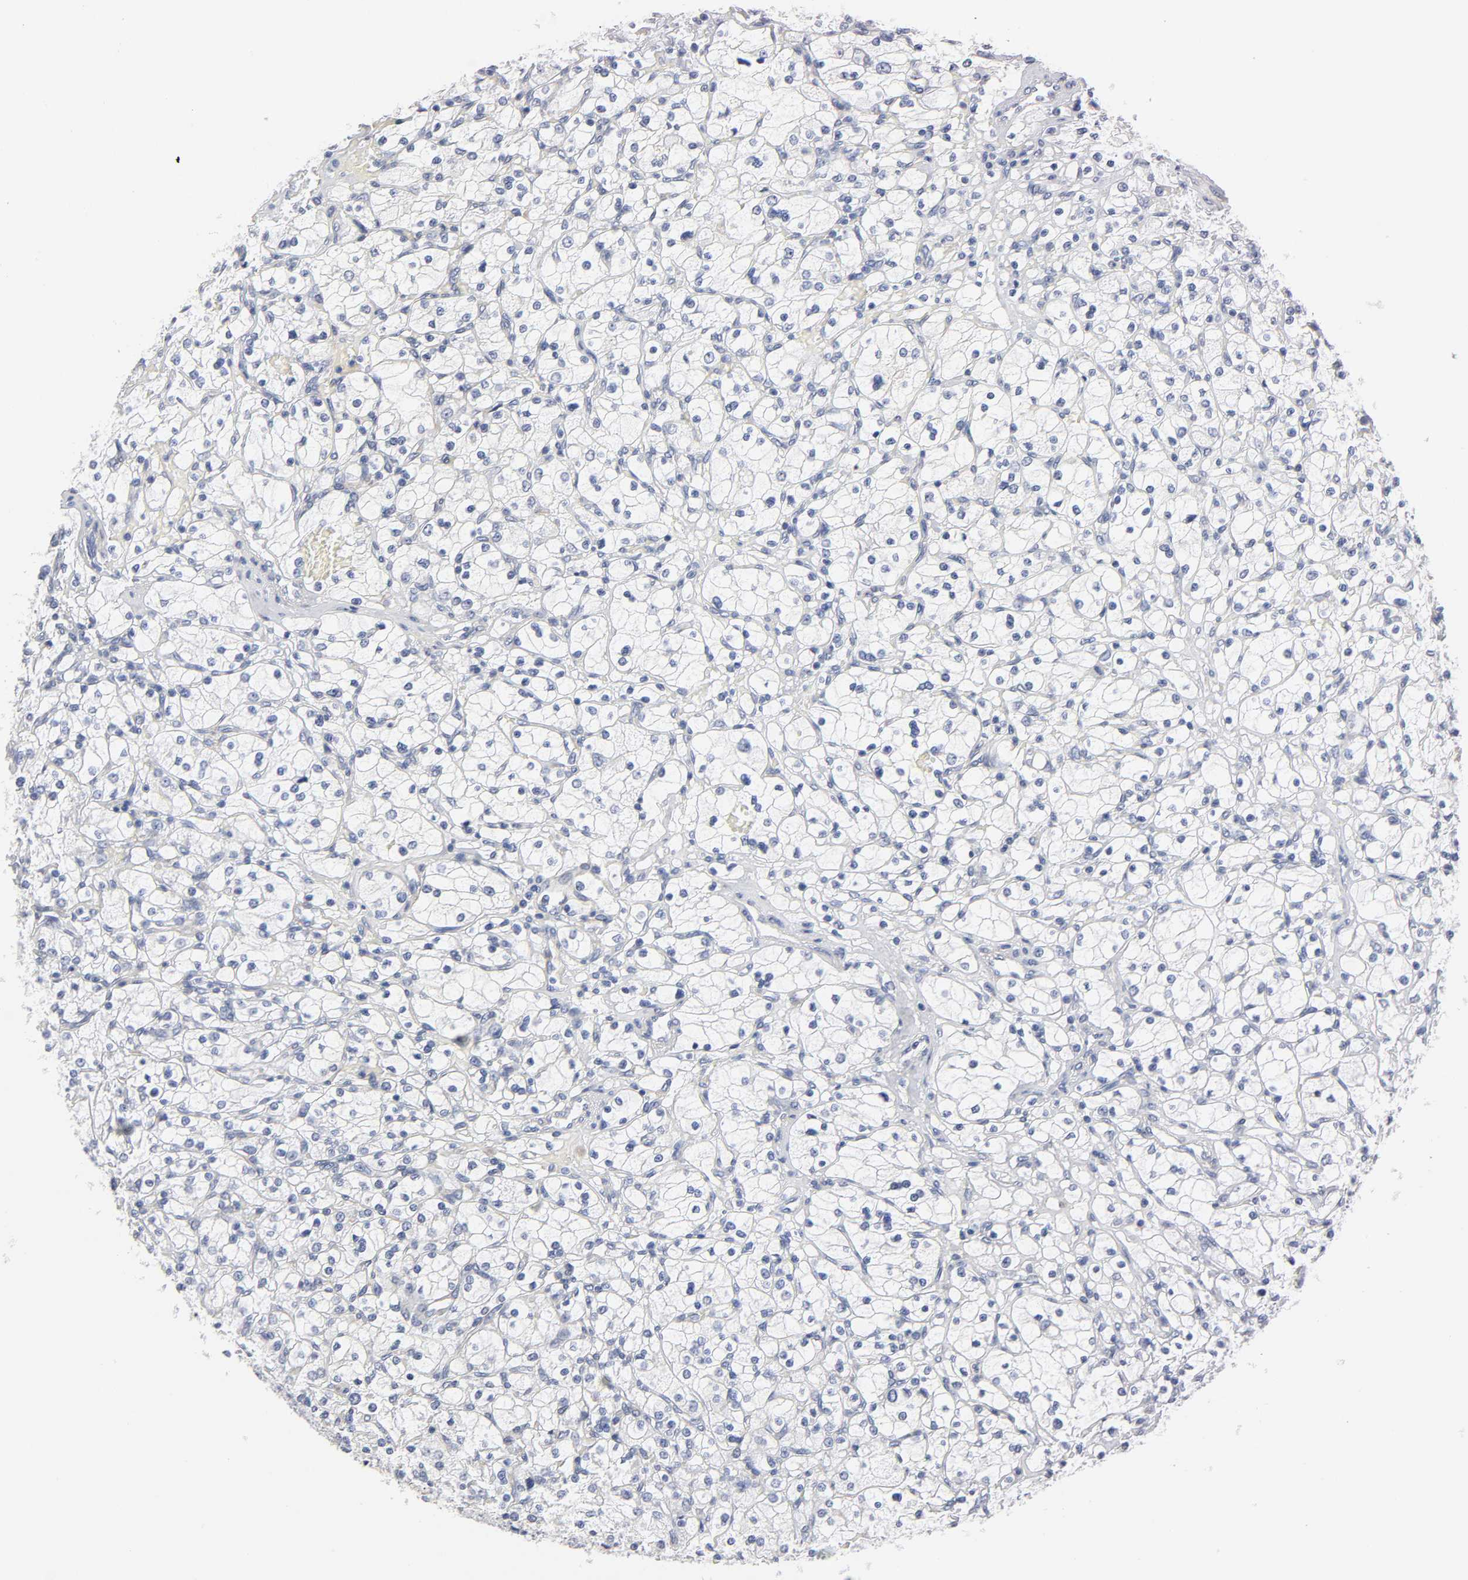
{"staining": {"intensity": "negative", "quantity": "none", "location": "none"}, "tissue": "renal cancer", "cell_type": "Tumor cells", "image_type": "cancer", "snomed": [{"axis": "morphology", "description": "Adenocarcinoma, NOS"}, {"axis": "topography", "description": "Kidney"}], "caption": "An immunohistochemistry histopathology image of adenocarcinoma (renal) is shown. There is no staining in tumor cells of adenocarcinoma (renal).", "gene": "ROCK1", "patient": {"sex": "female", "age": 83}}